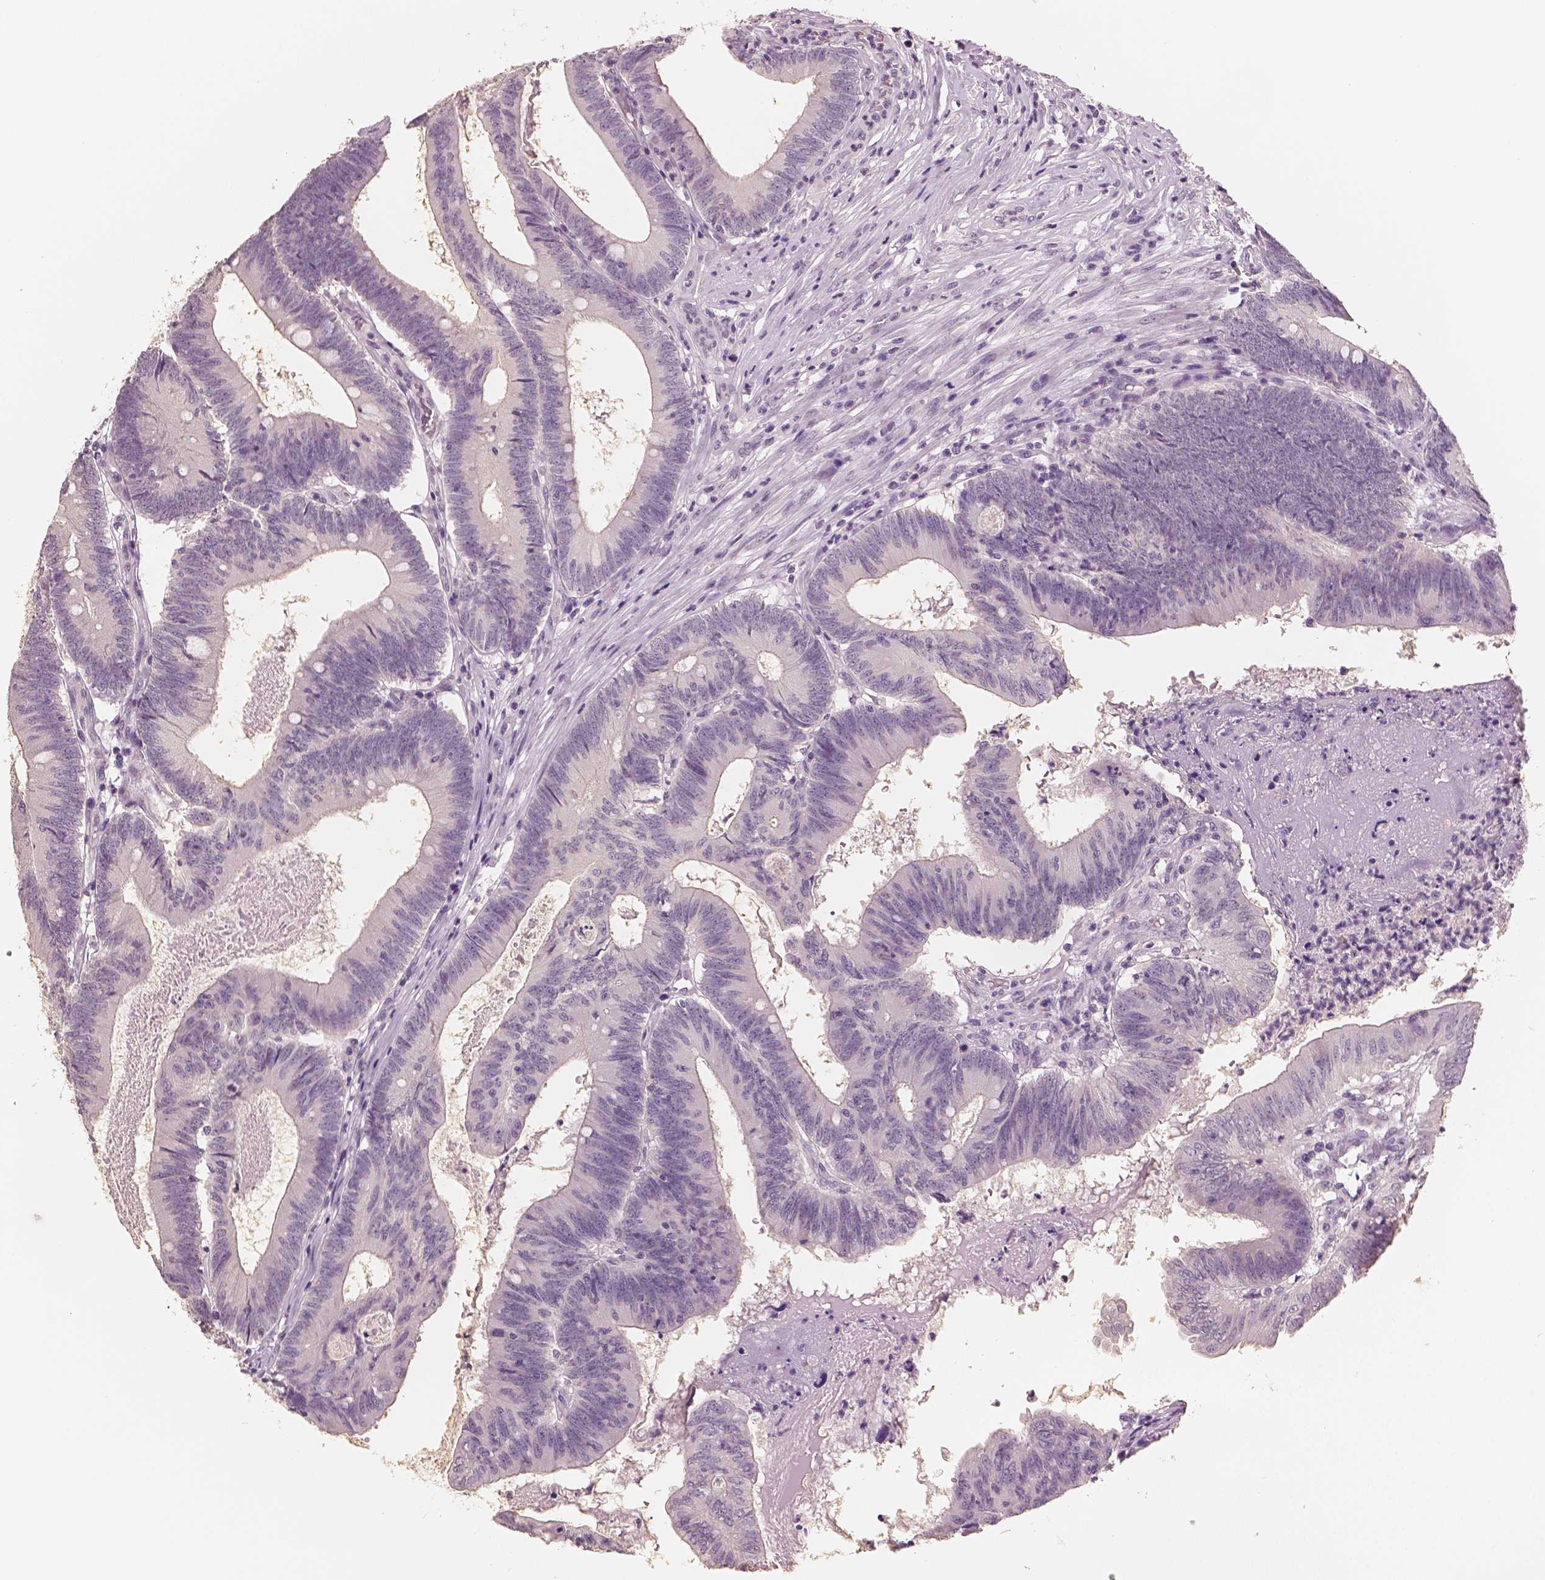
{"staining": {"intensity": "negative", "quantity": "none", "location": "none"}, "tissue": "colorectal cancer", "cell_type": "Tumor cells", "image_type": "cancer", "snomed": [{"axis": "morphology", "description": "Adenocarcinoma, NOS"}, {"axis": "topography", "description": "Colon"}], "caption": "Tumor cells are negative for protein expression in human colorectal cancer.", "gene": "NECAB2", "patient": {"sex": "female", "age": 70}}